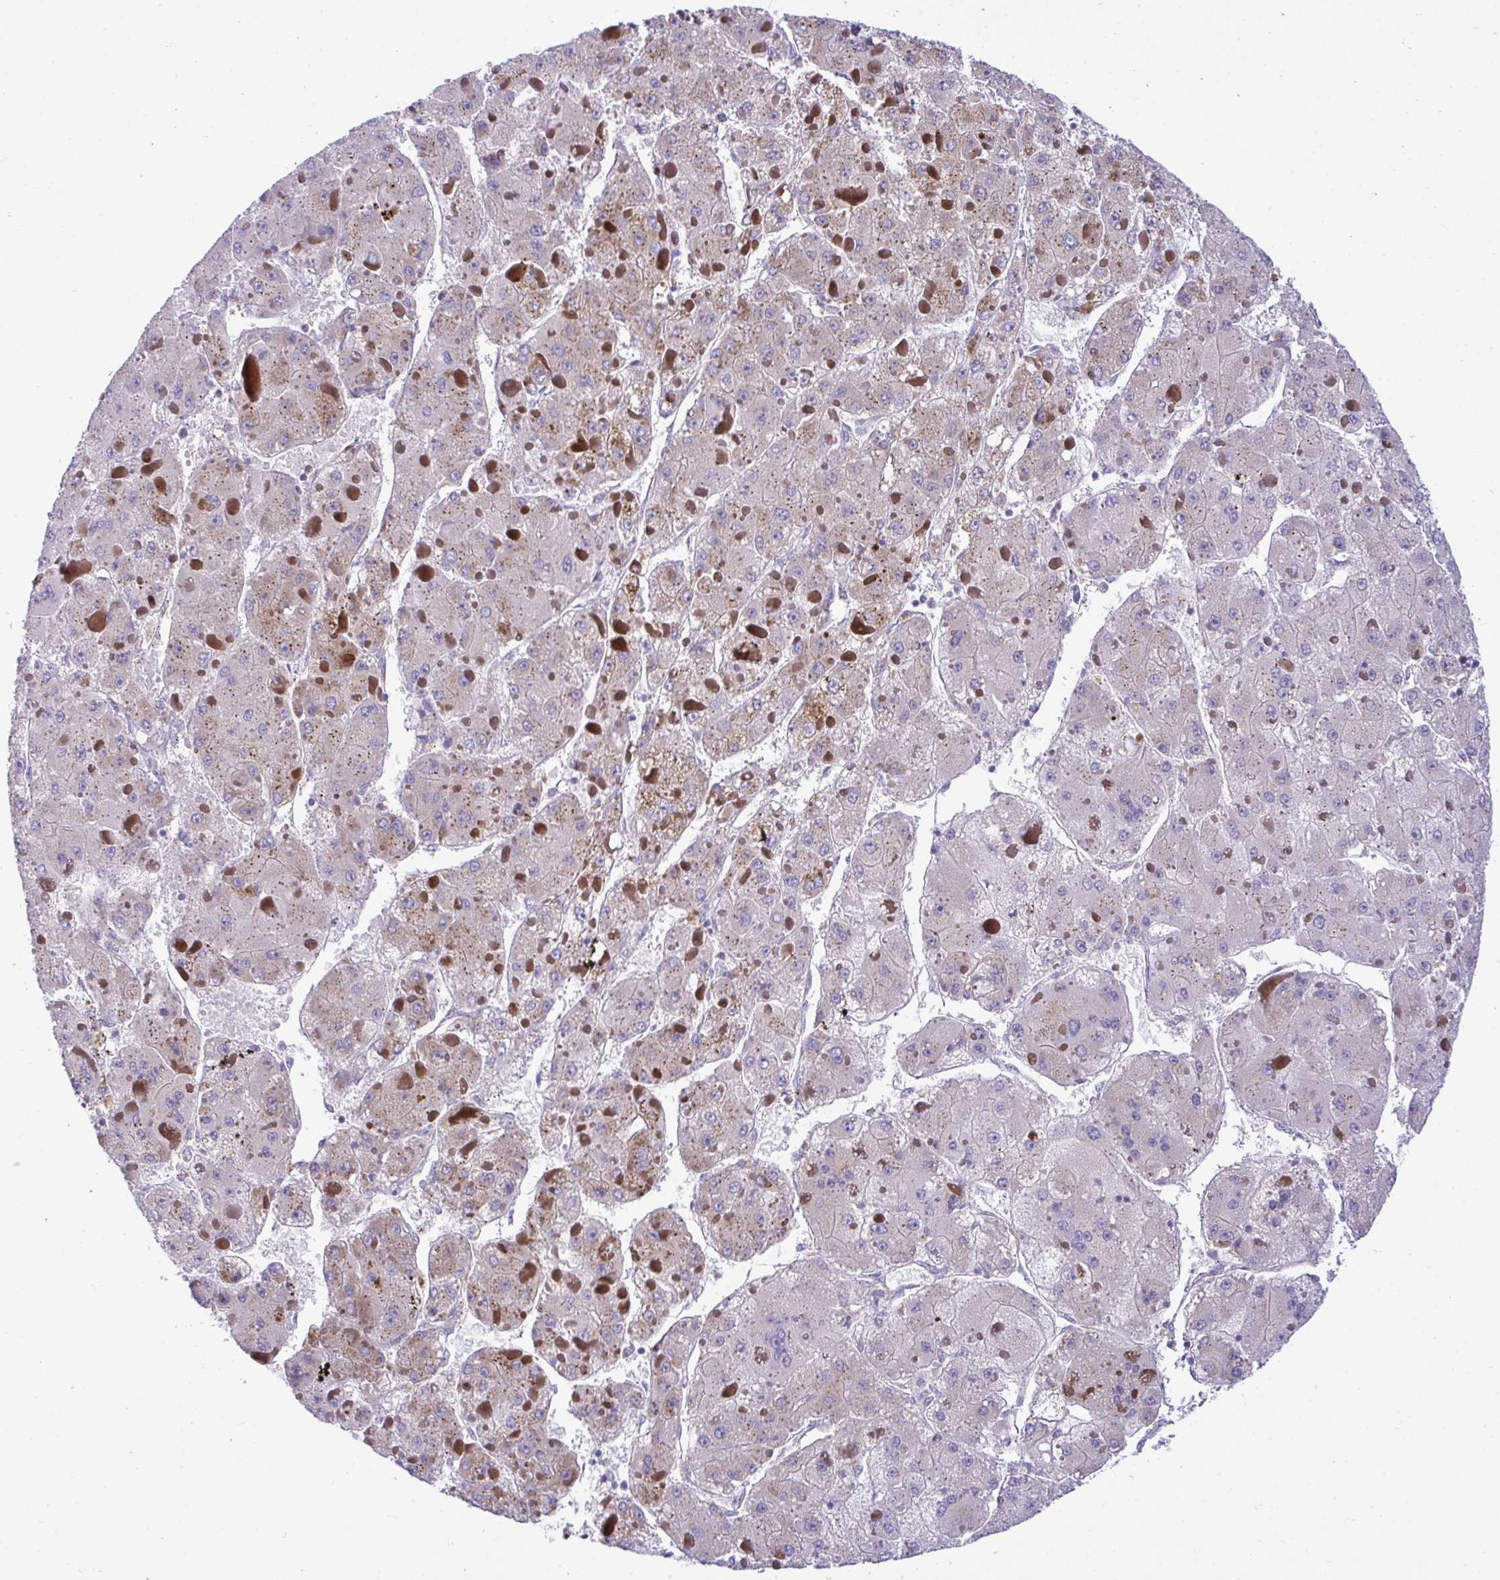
{"staining": {"intensity": "weak", "quantity": "25%-75%", "location": "cytoplasmic/membranous"}, "tissue": "liver cancer", "cell_type": "Tumor cells", "image_type": "cancer", "snomed": [{"axis": "morphology", "description": "Carcinoma, Hepatocellular, NOS"}, {"axis": "topography", "description": "Liver"}], "caption": "Brown immunohistochemical staining in liver cancer (hepatocellular carcinoma) demonstrates weak cytoplasmic/membranous expression in approximately 25%-75% of tumor cells.", "gene": "MRPS16", "patient": {"sex": "female", "age": 73}}